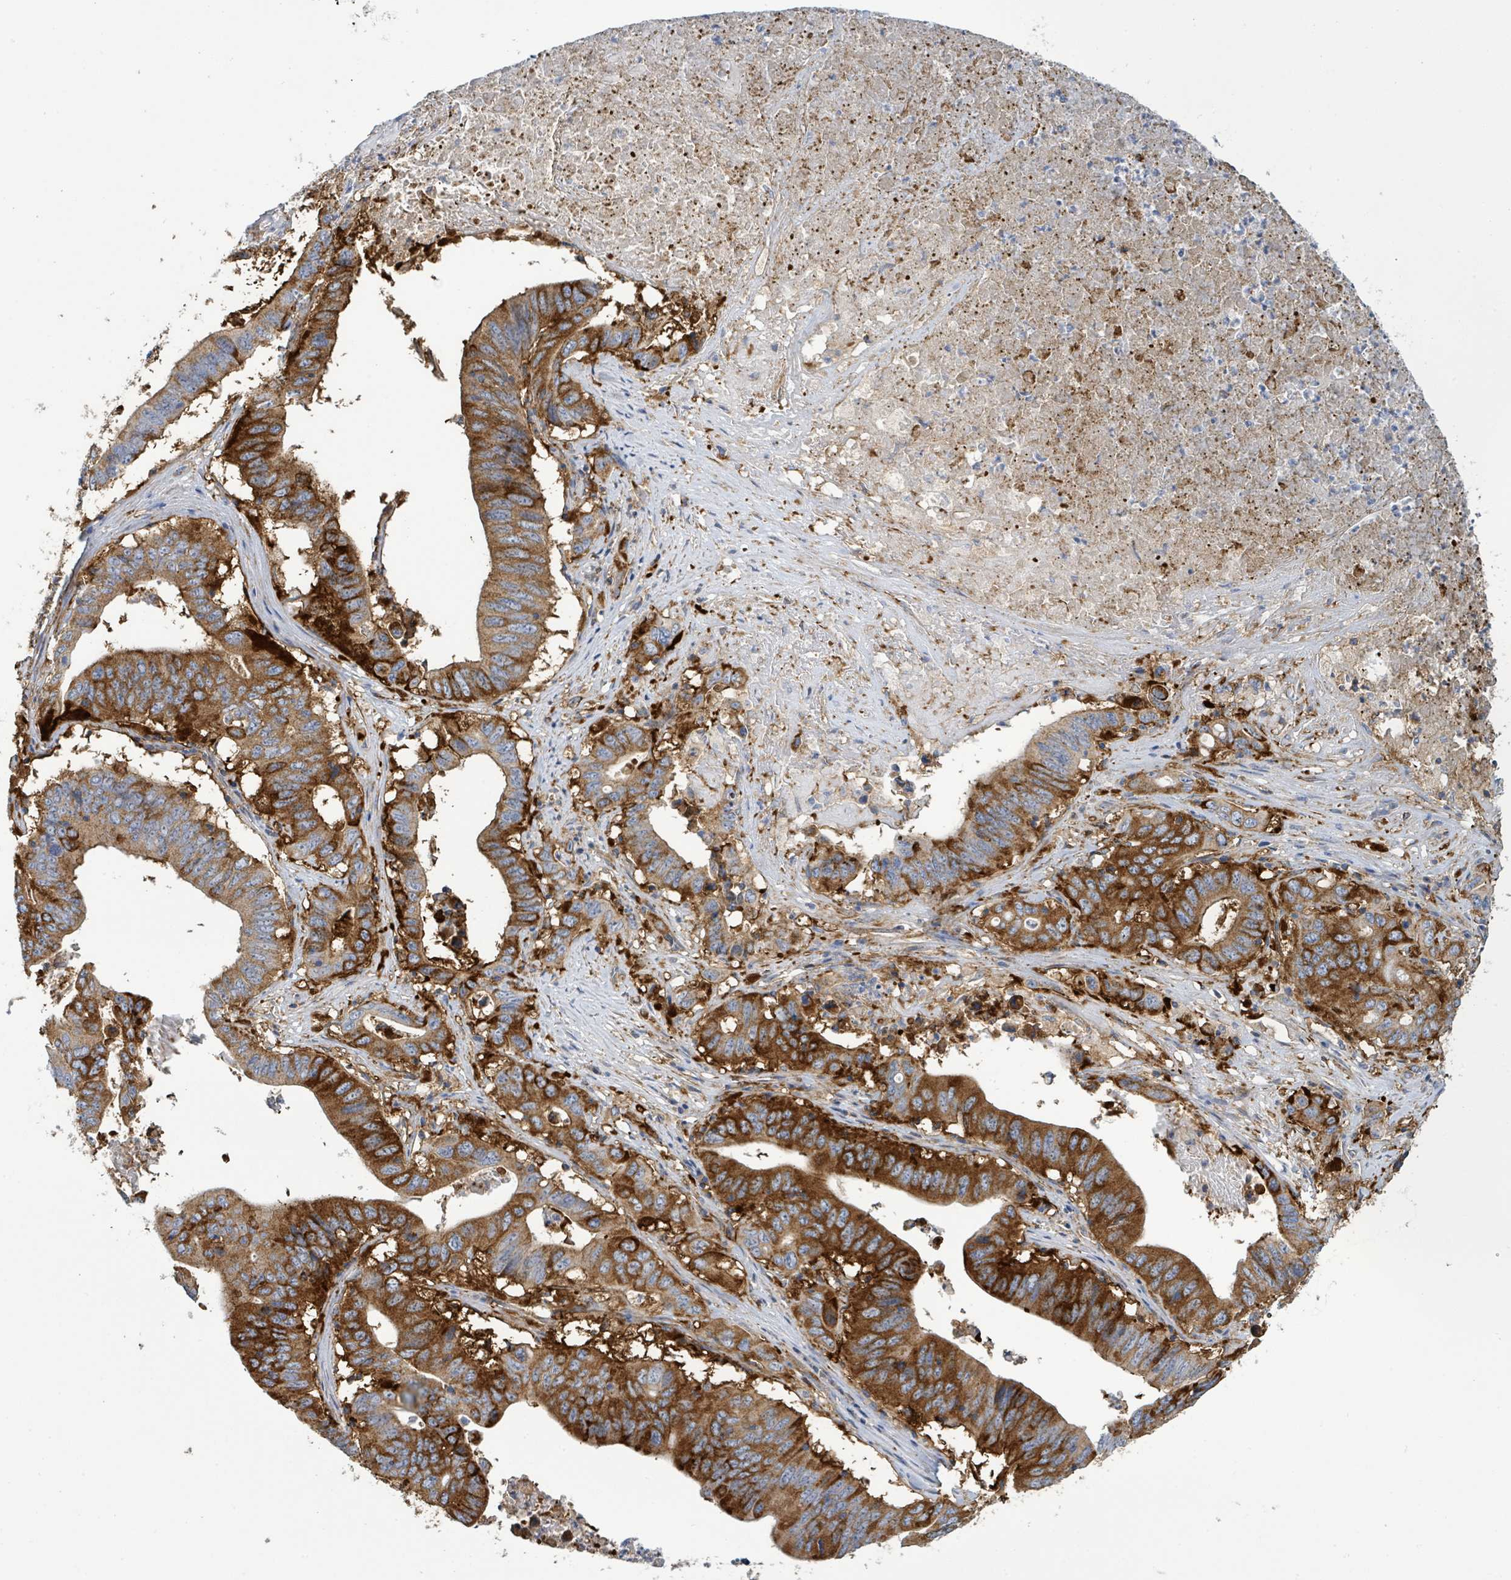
{"staining": {"intensity": "strong", "quantity": ">75%", "location": "cytoplasmic/membranous"}, "tissue": "lung cancer", "cell_type": "Tumor cells", "image_type": "cancer", "snomed": [{"axis": "morphology", "description": "Adenocarcinoma, NOS"}, {"axis": "topography", "description": "Lung"}], "caption": "Brown immunohistochemical staining in human lung adenocarcinoma demonstrates strong cytoplasmic/membranous expression in approximately >75% of tumor cells.", "gene": "EGFL7", "patient": {"sex": "female", "age": 60}}